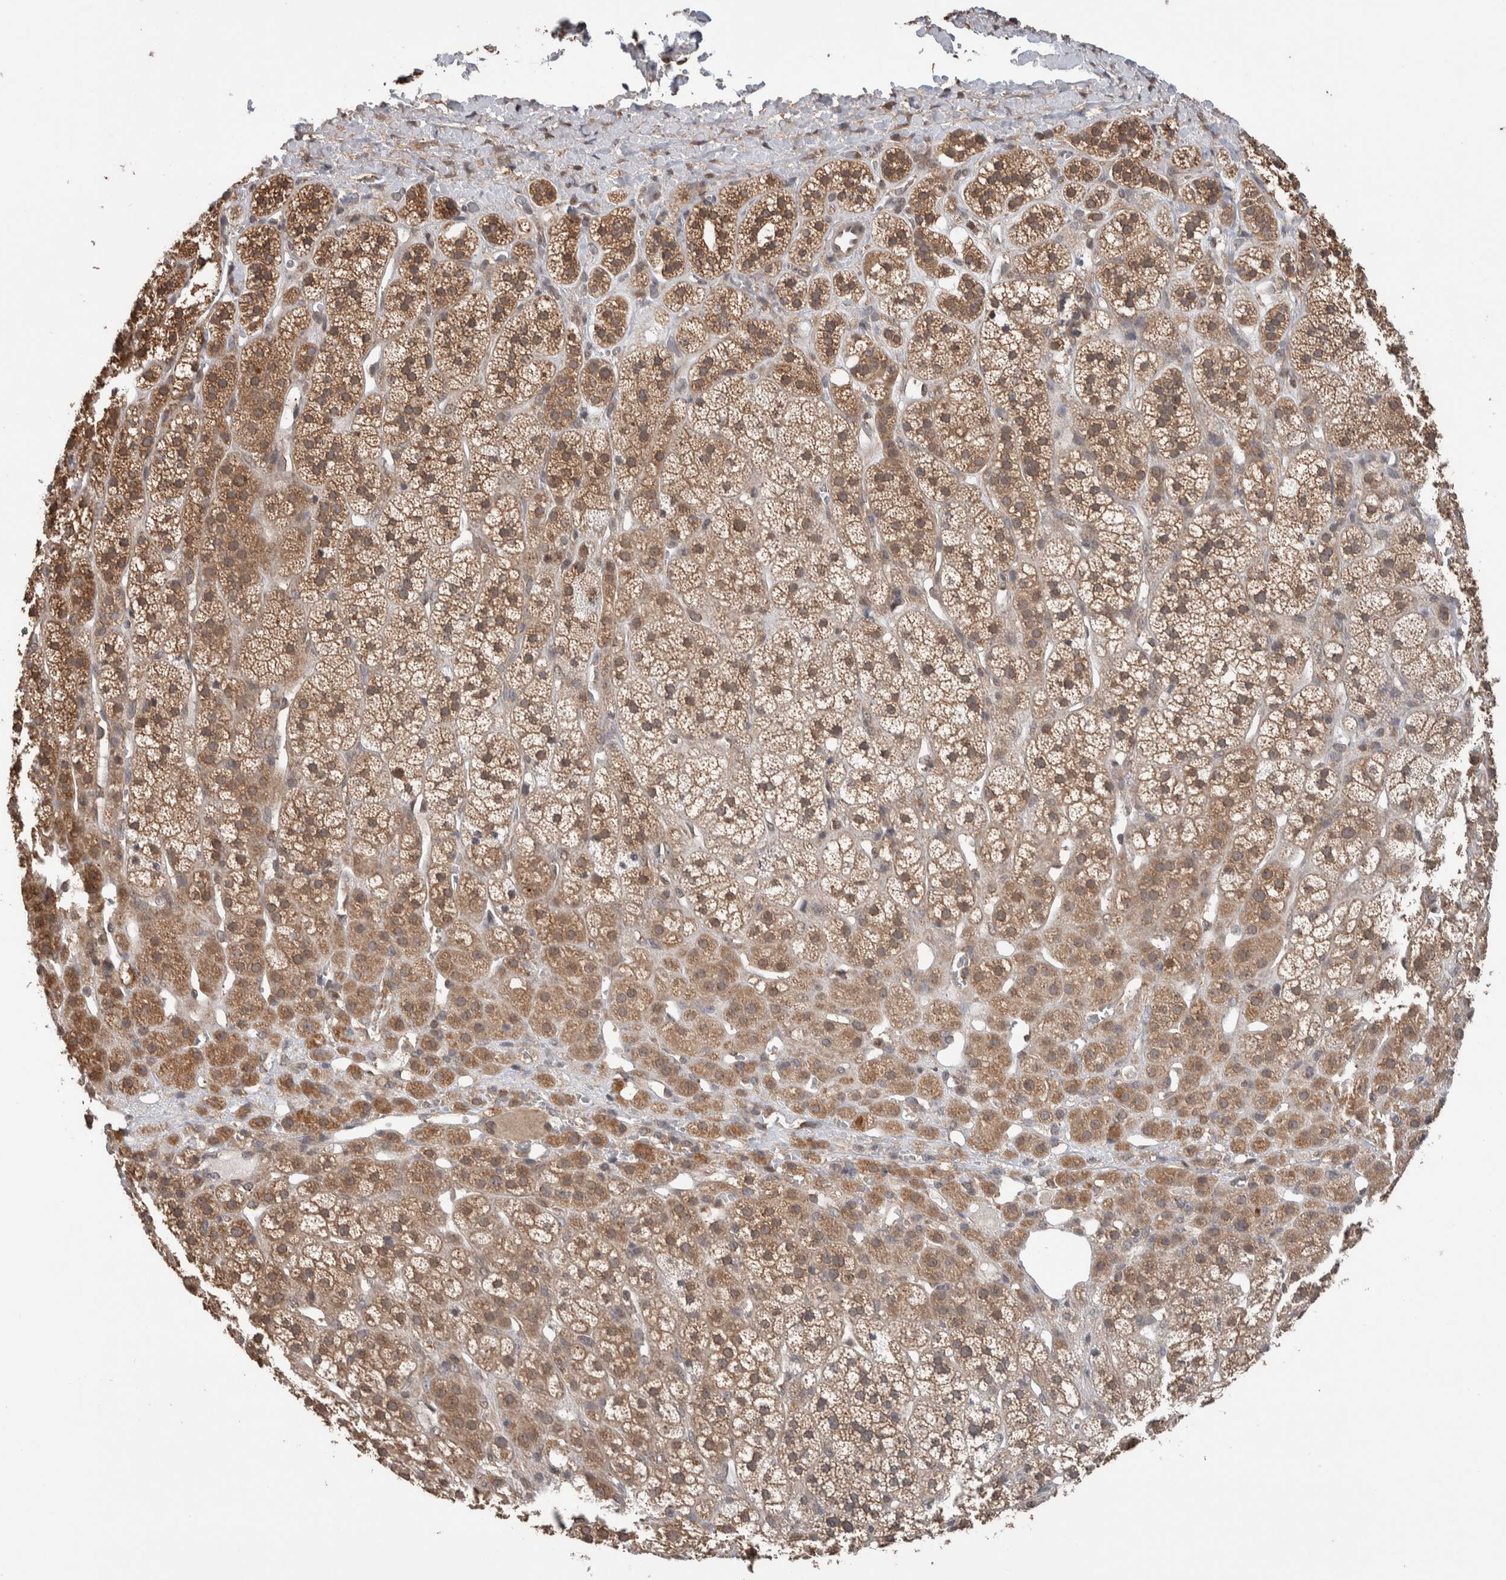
{"staining": {"intensity": "moderate", "quantity": ">75%", "location": "cytoplasmic/membranous,nuclear"}, "tissue": "adrenal gland", "cell_type": "Glandular cells", "image_type": "normal", "snomed": [{"axis": "morphology", "description": "Normal tissue, NOS"}, {"axis": "topography", "description": "Adrenal gland"}], "caption": "An immunohistochemistry (IHC) histopathology image of benign tissue is shown. Protein staining in brown shows moderate cytoplasmic/membranous,nuclear positivity in adrenal gland within glandular cells. The staining was performed using DAB (3,3'-diaminobenzidine) to visualize the protein expression in brown, while the nuclei were stained in blue with hematoxylin (Magnification: 20x).", "gene": "DVL2", "patient": {"sex": "male", "age": 56}}